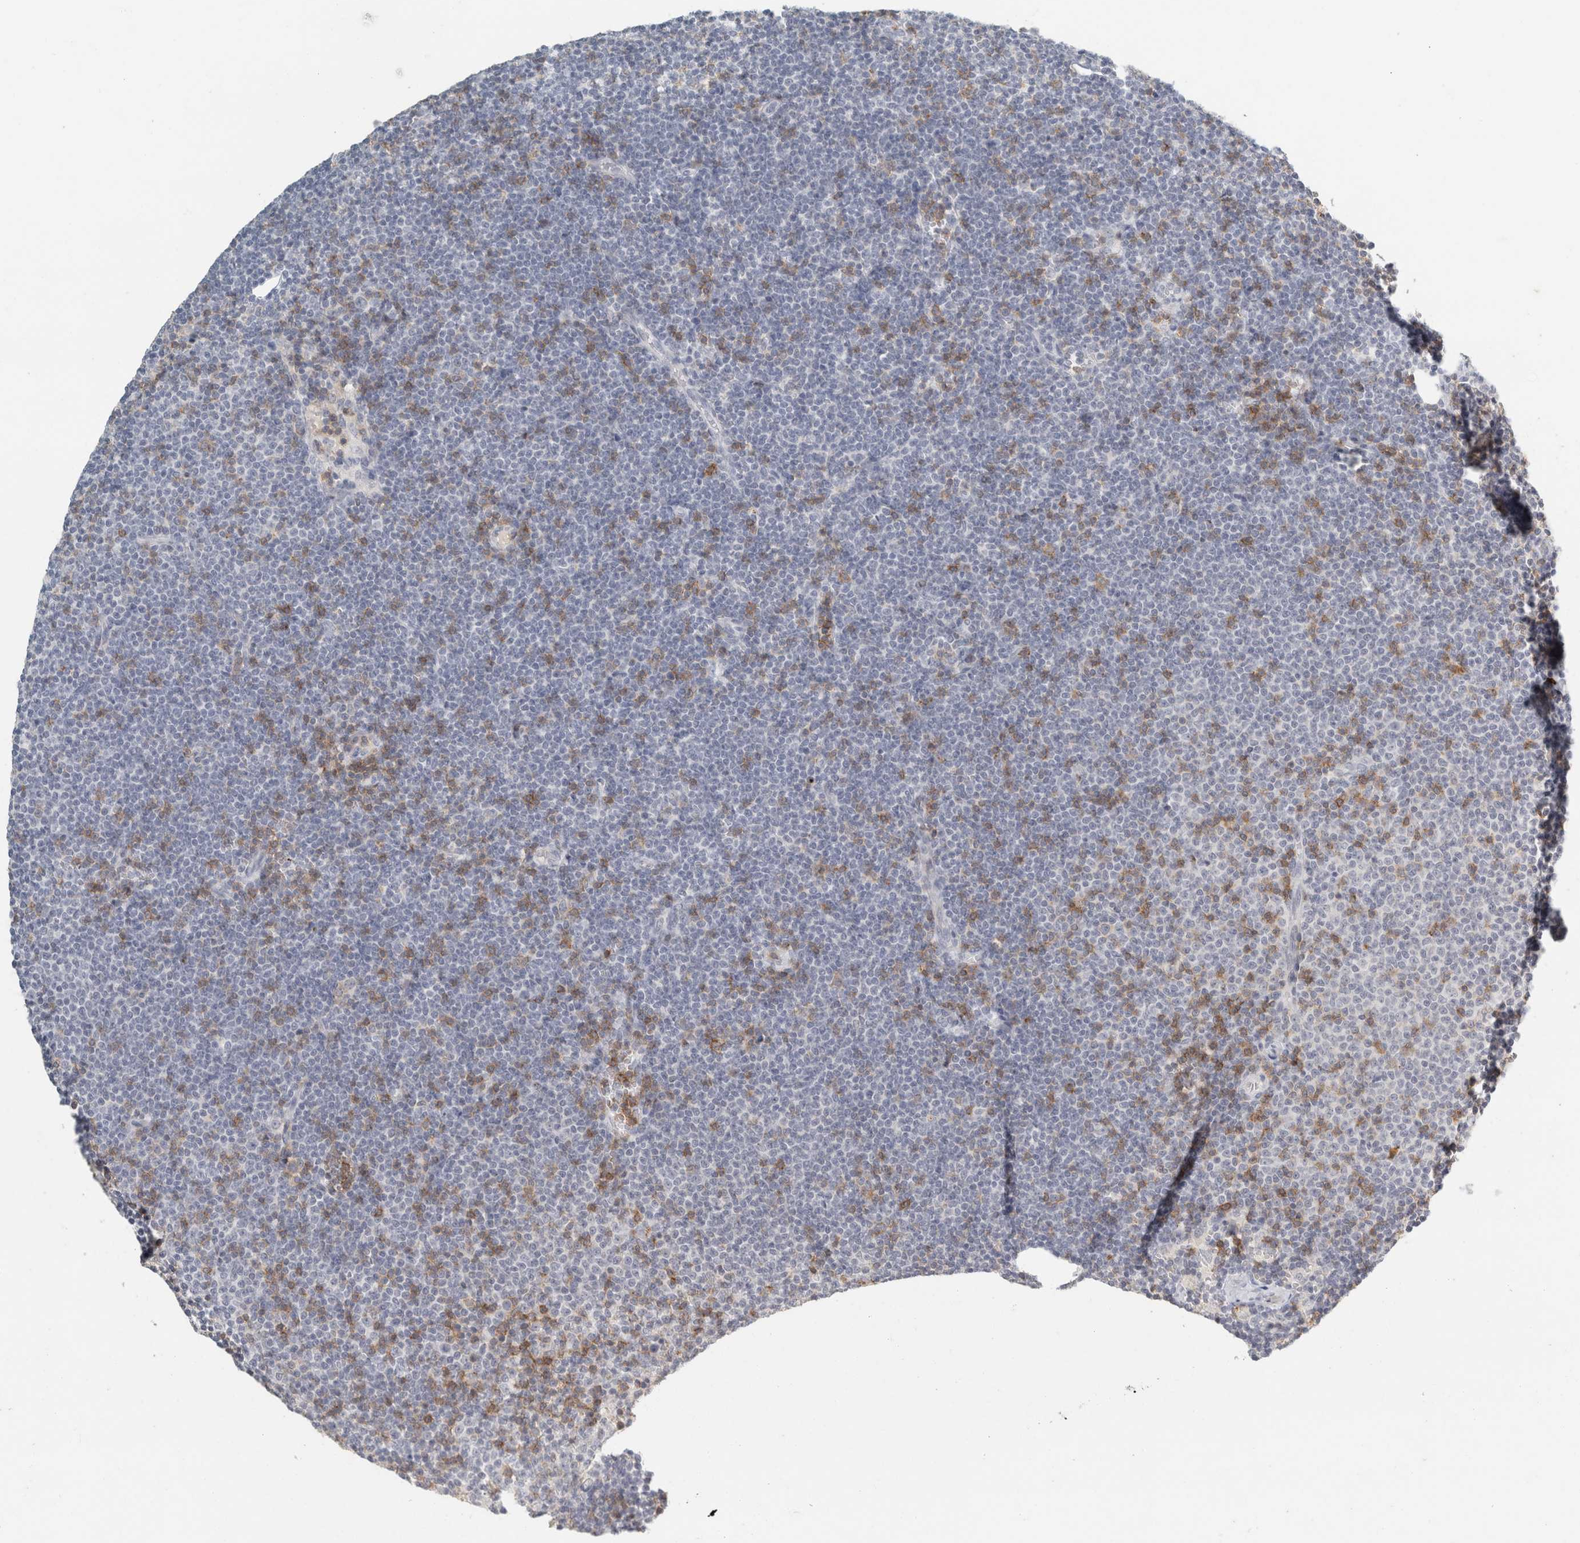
{"staining": {"intensity": "negative", "quantity": "none", "location": "none"}, "tissue": "lymphoma", "cell_type": "Tumor cells", "image_type": "cancer", "snomed": [{"axis": "morphology", "description": "Malignant lymphoma, non-Hodgkin's type, Low grade"}, {"axis": "topography", "description": "Lymph node"}], "caption": "An immunohistochemistry photomicrograph of low-grade malignant lymphoma, non-Hodgkin's type is shown. There is no staining in tumor cells of low-grade malignant lymphoma, non-Hodgkin's type.", "gene": "TRAT1", "patient": {"sex": "female", "age": 53}}